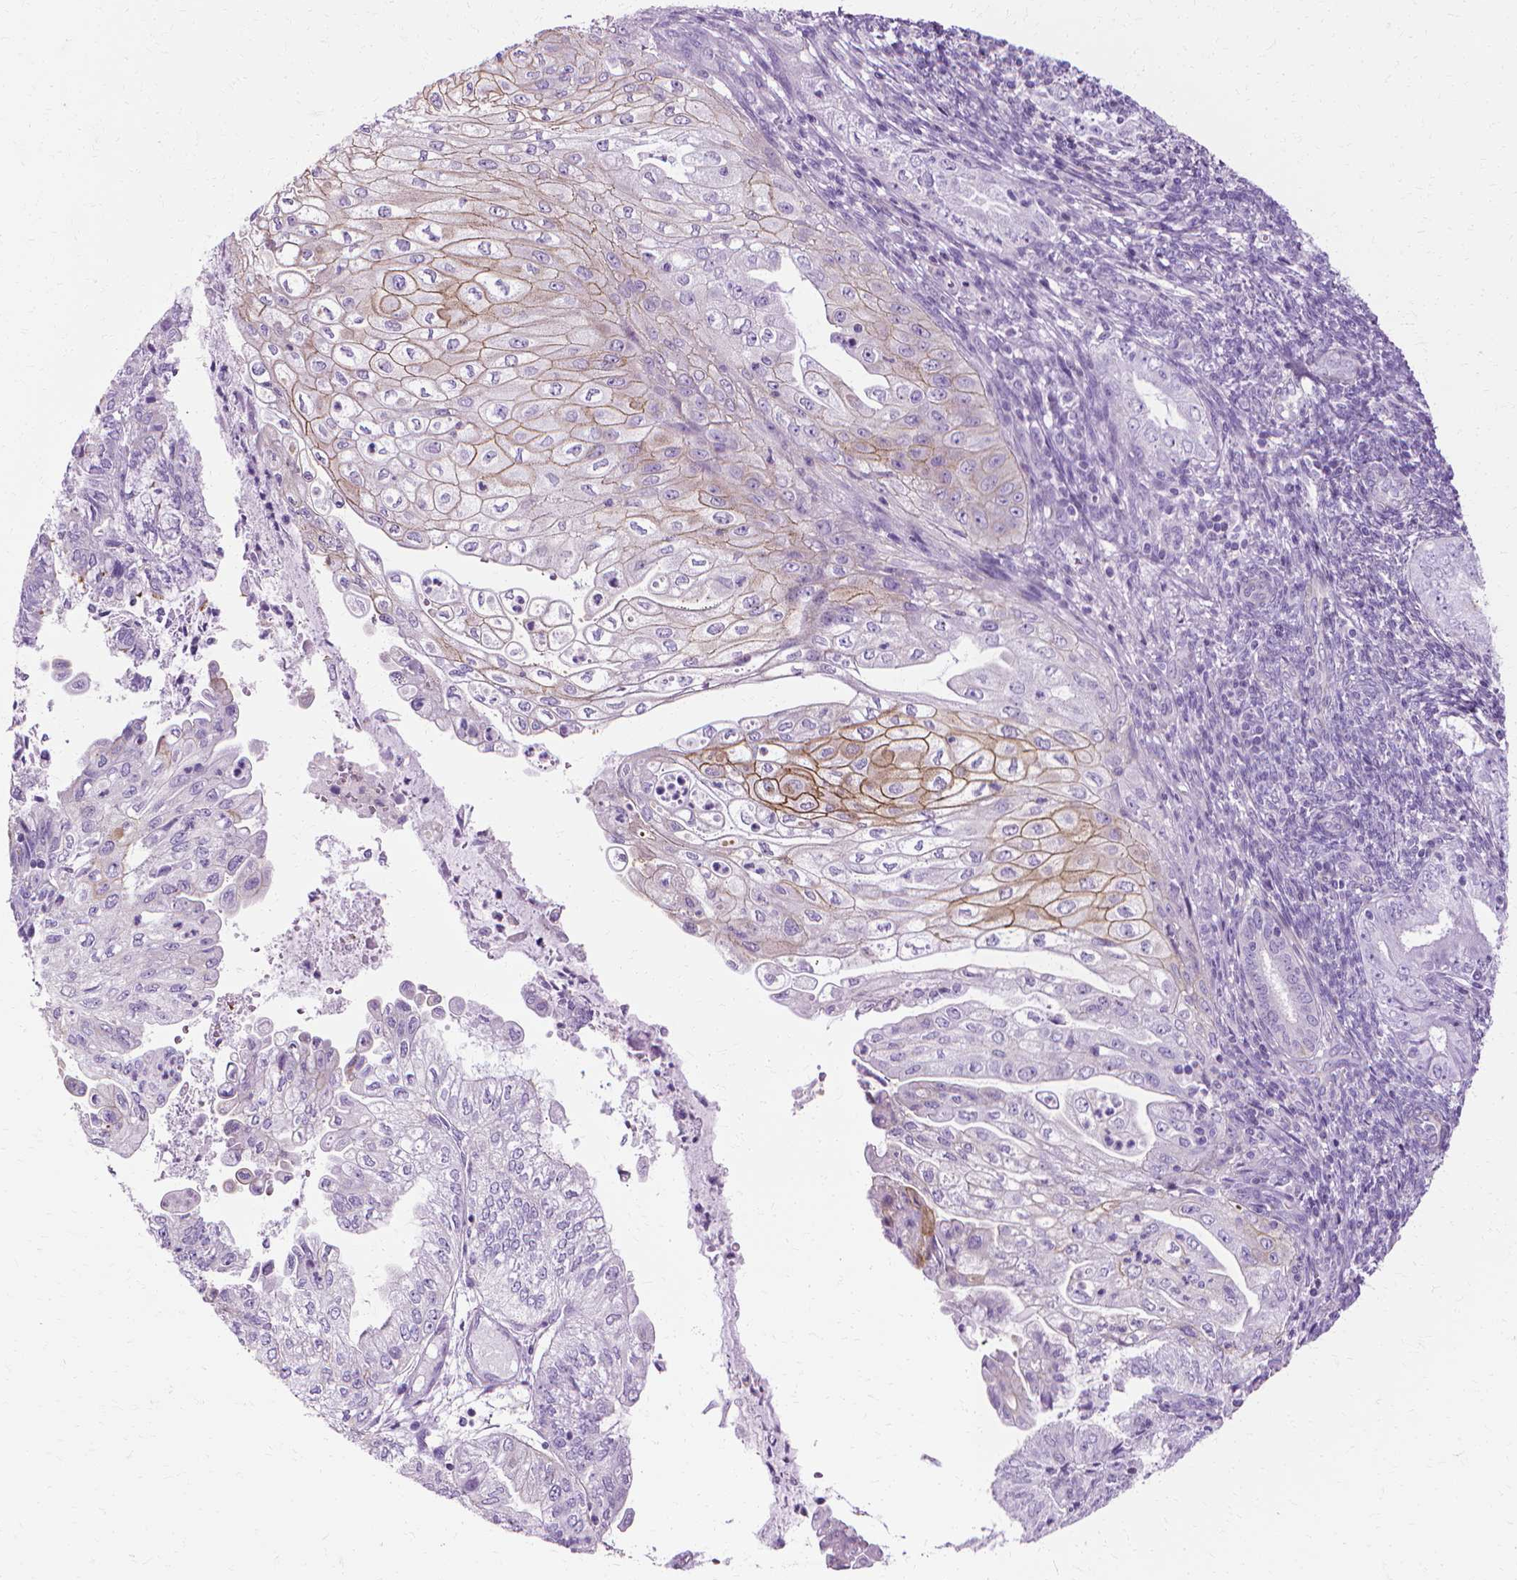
{"staining": {"intensity": "moderate", "quantity": "<25%", "location": "cytoplasmic/membranous"}, "tissue": "endometrial cancer", "cell_type": "Tumor cells", "image_type": "cancer", "snomed": [{"axis": "morphology", "description": "Adenocarcinoma, NOS"}, {"axis": "topography", "description": "Endometrium"}], "caption": "Tumor cells reveal moderate cytoplasmic/membranous staining in approximately <25% of cells in endometrial adenocarcinoma. The staining was performed using DAB to visualize the protein expression in brown, while the nuclei were stained in blue with hematoxylin (Magnification: 20x).", "gene": "CFAP157", "patient": {"sex": "female", "age": 55}}